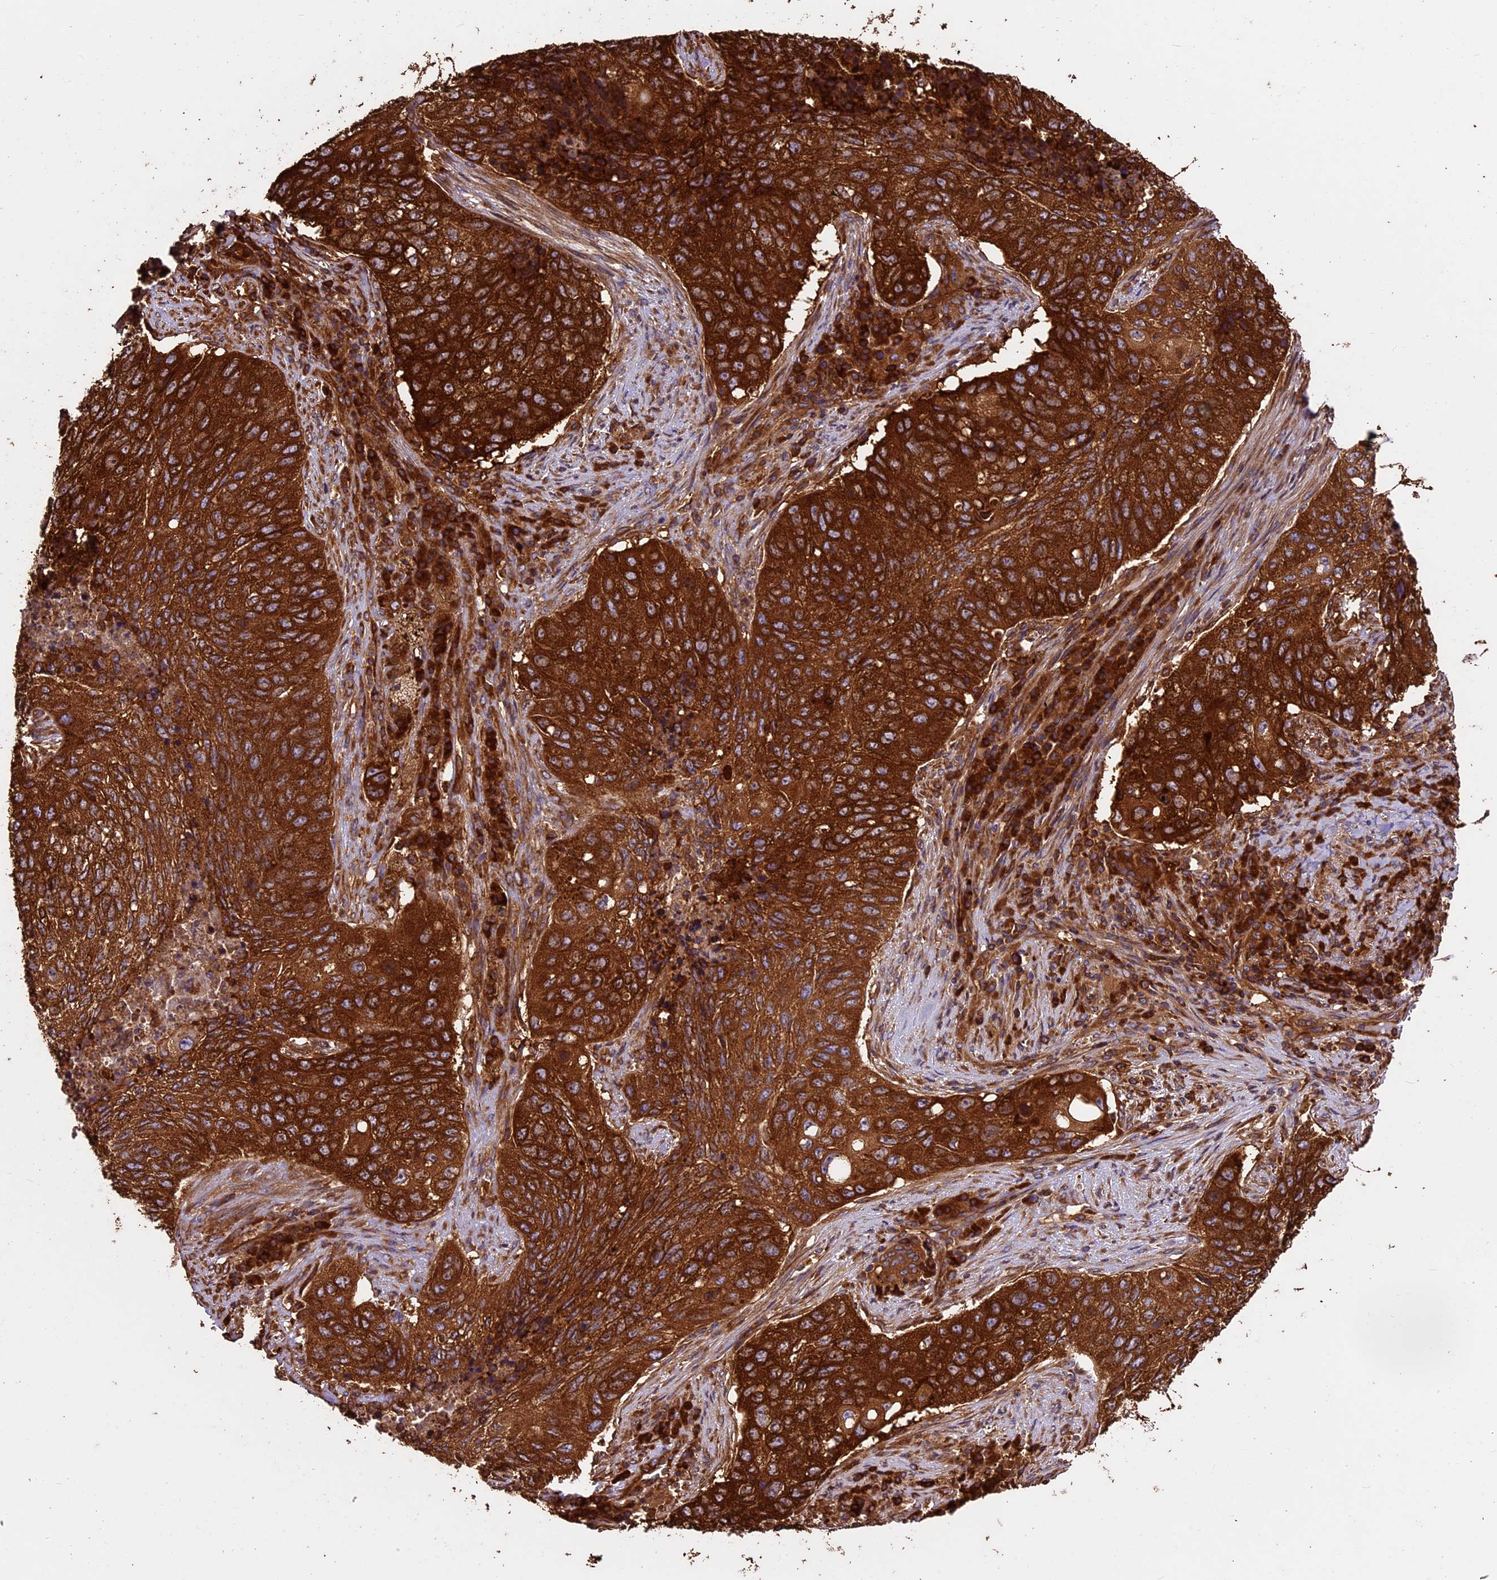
{"staining": {"intensity": "strong", "quantity": ">75%", "location": "cytoplasmic/membranous"}, "tissue": "lung cancer", "cell_type": "Tumor cells", "image_type": "cancer", "snomed": [{"axis": "morphology", "description": "Squamous cell carcinoma, NOS"}, {"axis": "topography", "description": "Lung"}], "caption": "There is high levels of strong cytoplasmic/membranous positivity in tumor cells of squamous cell carcinoma (lung), as demonstrated by immunohistochemical staining (brown color).", "gene": "KARS1", "patient": {"sex": "female", "age": 63}}